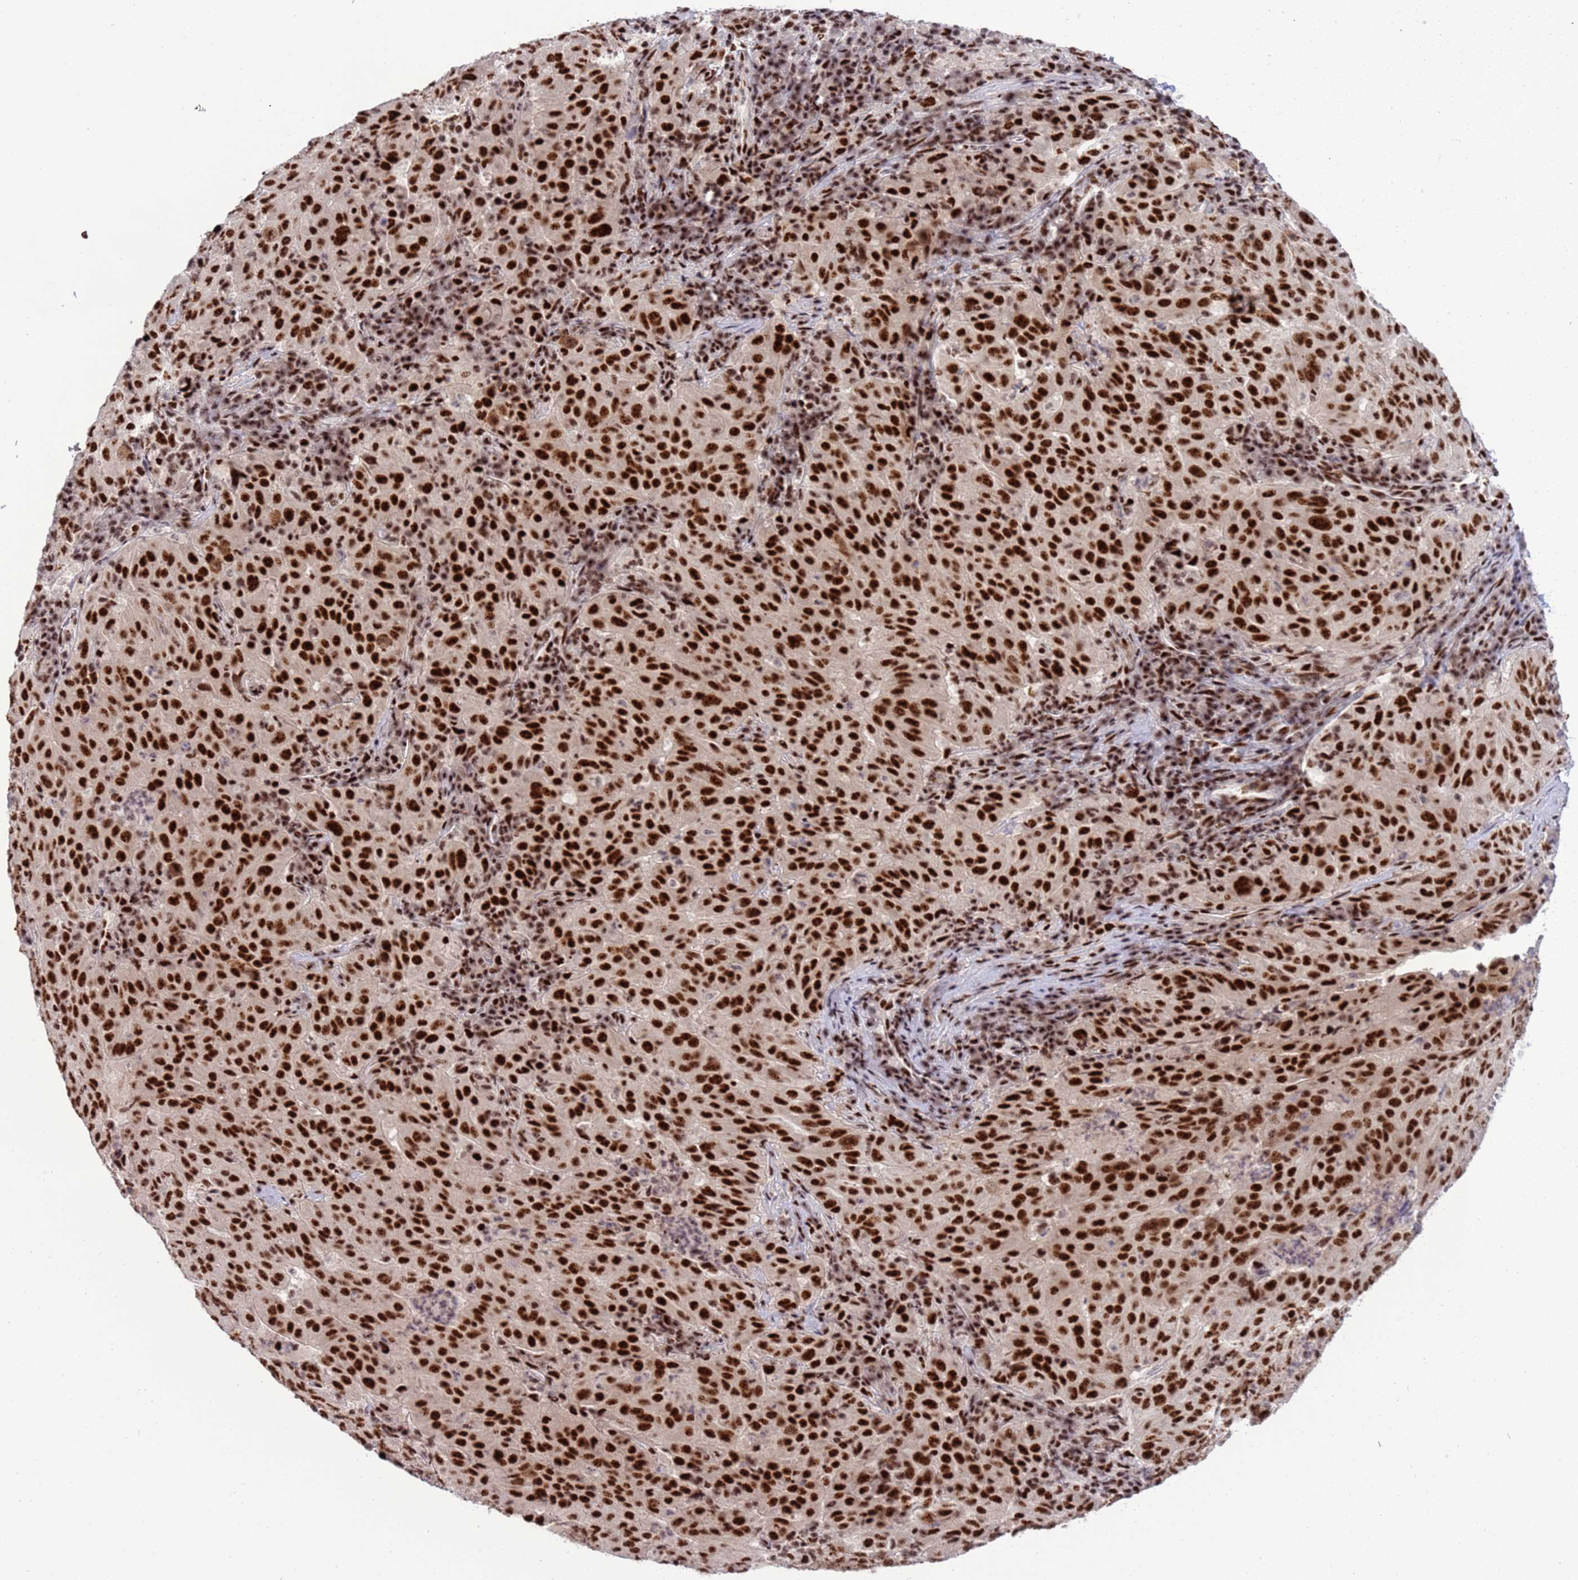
{"staining": {"intensity": "strong", "quantity": ">75%", "location": "nuclear"}, "tissue": "pancreatic cancer", "cell_type": "Tumor cells", "image_type": "cancer", "snomed": [{"axis": "morphology", "description": "Adenocarcinoma, NOS"}, {"axis": "topography", "description": "Pancreas"}], "caption": "Human adenocarcinoma (pancreatic) stained with a brown dye demonstrates strong nuclear positive expression in approximately >75% of tumor cells.", "gene": "THOC2", "patient": {"sex": "male", "age": 63}}